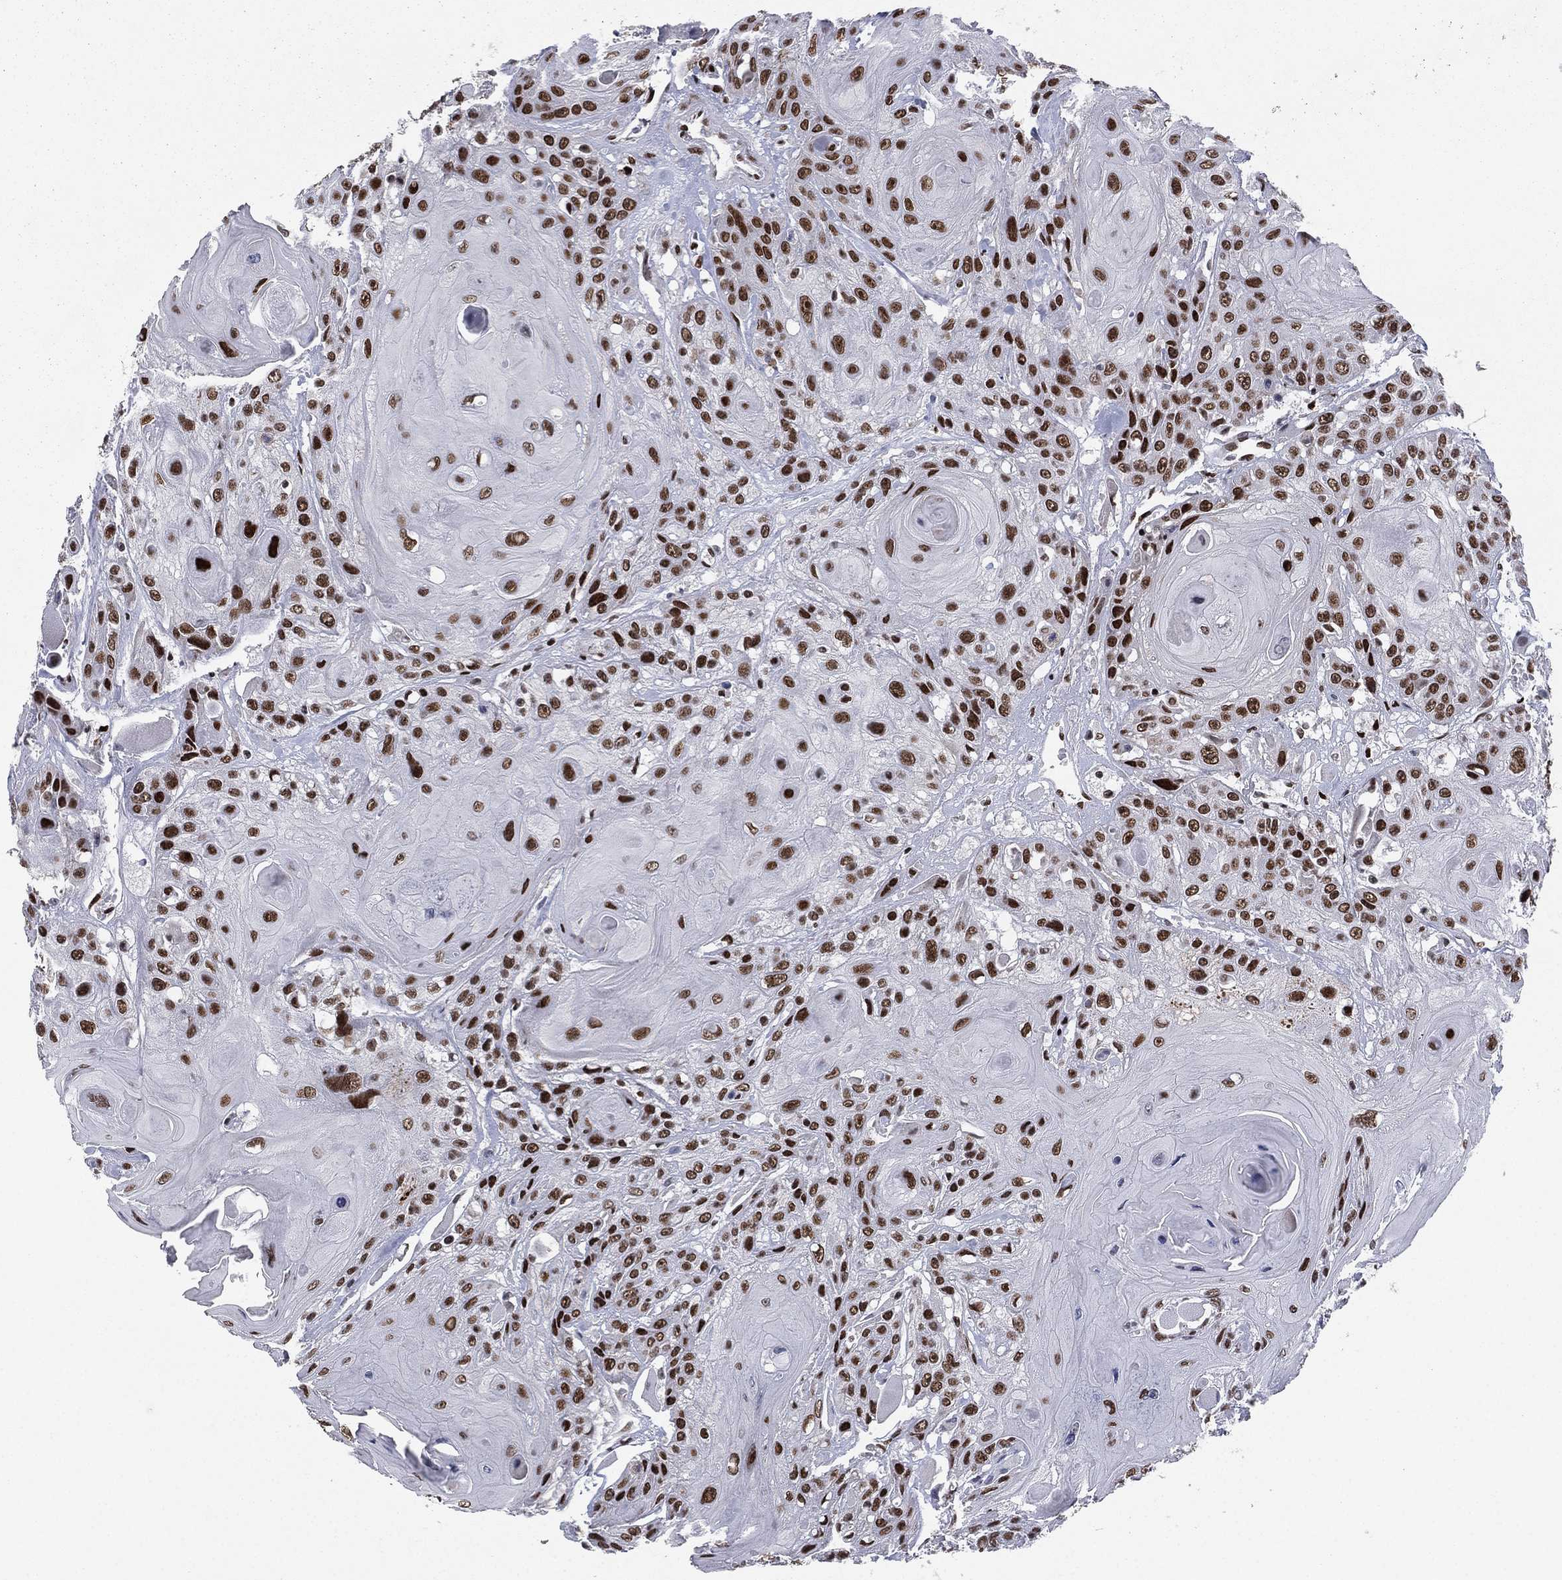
{"staining": {"intensity": "strong", "quantity": ">75%", "location": "nuclear"}, "tissue": "head and neck cancer", "cell_type": "Tumor cells", "image_type": "cancer", "snomed": [{"axis": "morphology", "description": "Squamous cell carcinoma, NOS"}, {"axis": "topography", "description": "Head-Neck"}], "caption": "Tumor cells display high levels of strong nuclear staining in about >75% of cells in human head and neck cancer. Nuclei are stained in blue.", "gene": "RTF1", "patient": {"sex": "female", "age": 59}}